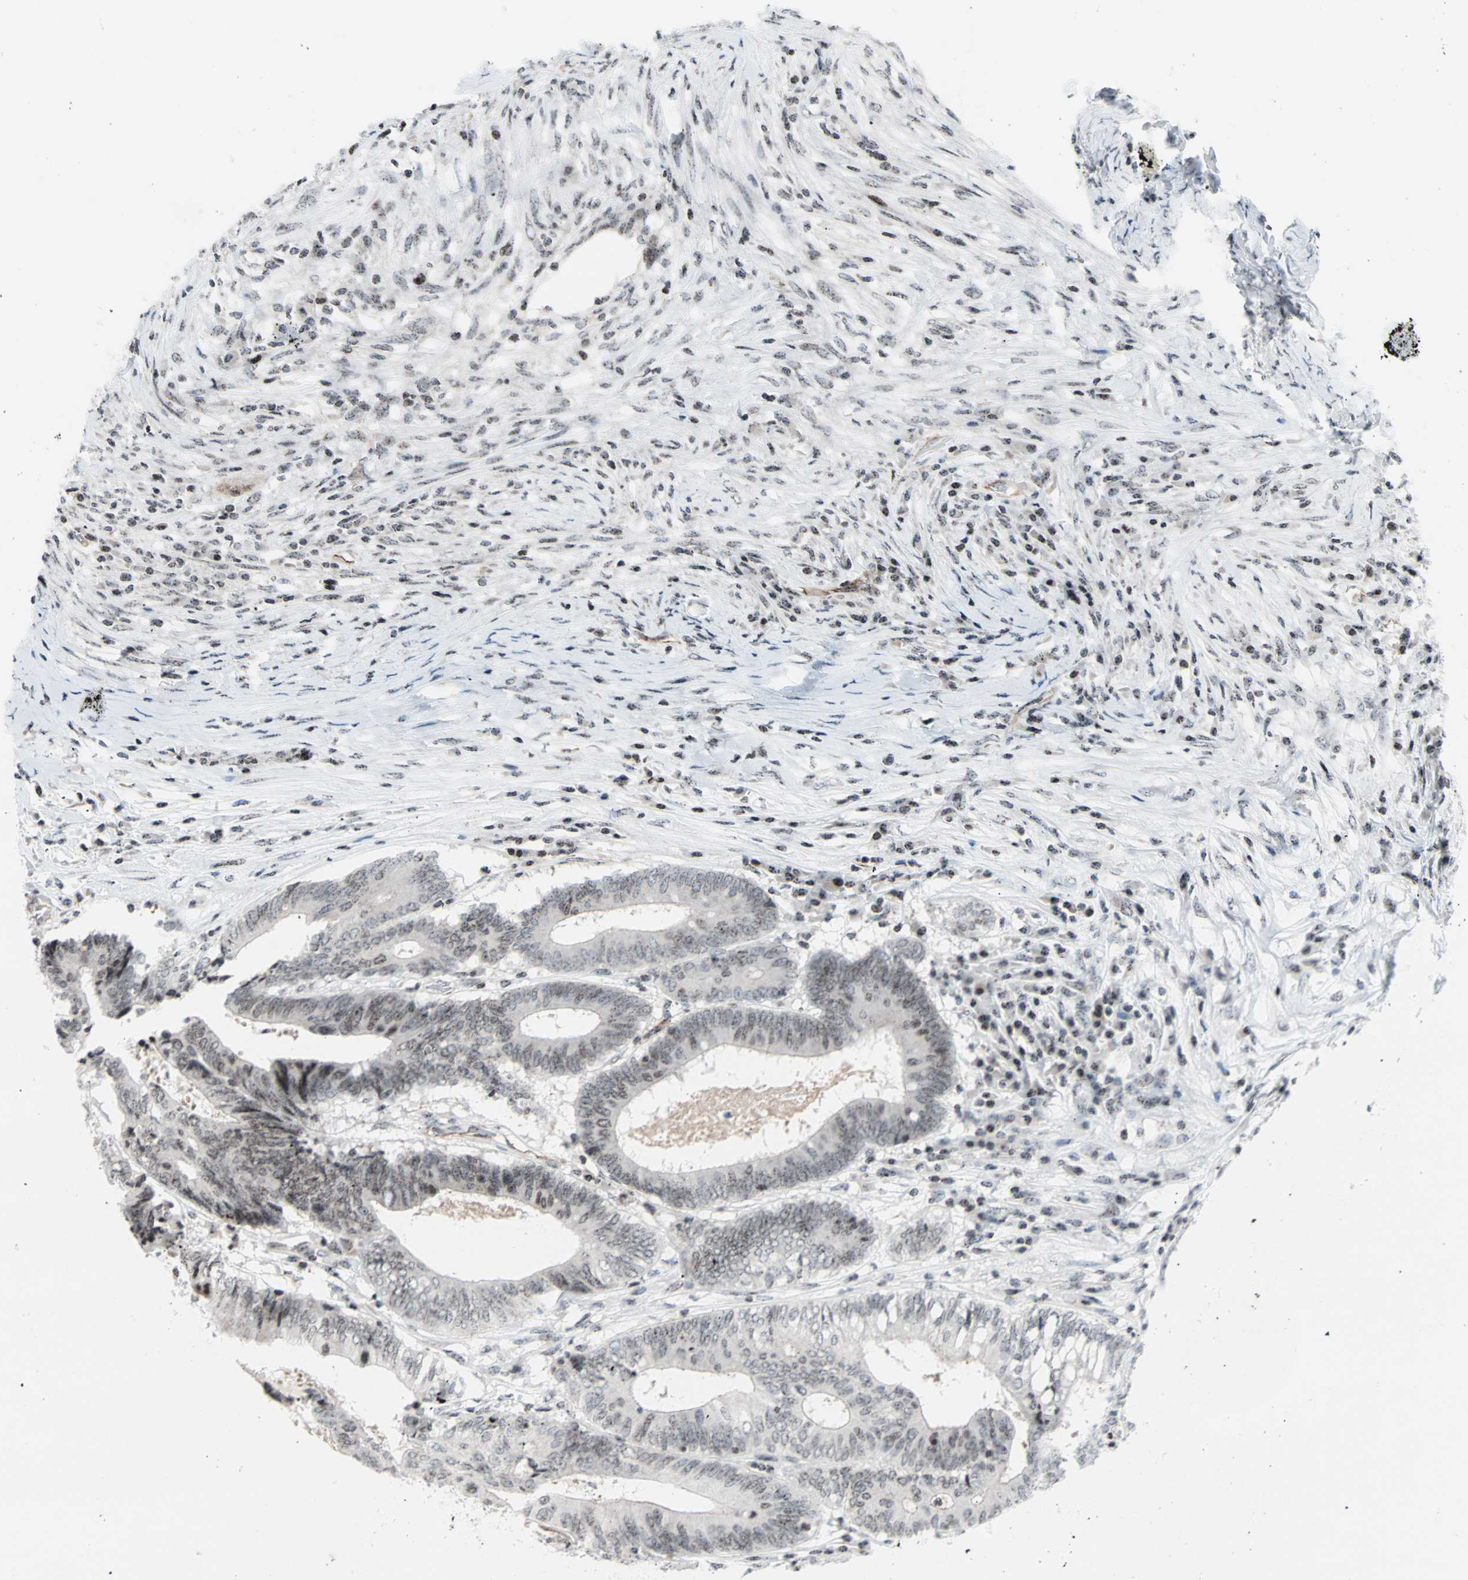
{"staining": {"intensity": "weak", "quantity": ">75%", "location": "nuclear"}, "tissue": "colorectal cancer", "cell_type": "Tumor cells", "image_type": "cancer", "snomed": [{"axis": "morphology", "description": "Adenocarcinoma, NOS"}, {"axis": "topography", "description": "Rectum"}], "caption": "Human colorectal cancer stained with a protein marker shows weak staining in tumor cells.", "gene": "CENPA", "patient": {"sex": "male", "age": 63}}